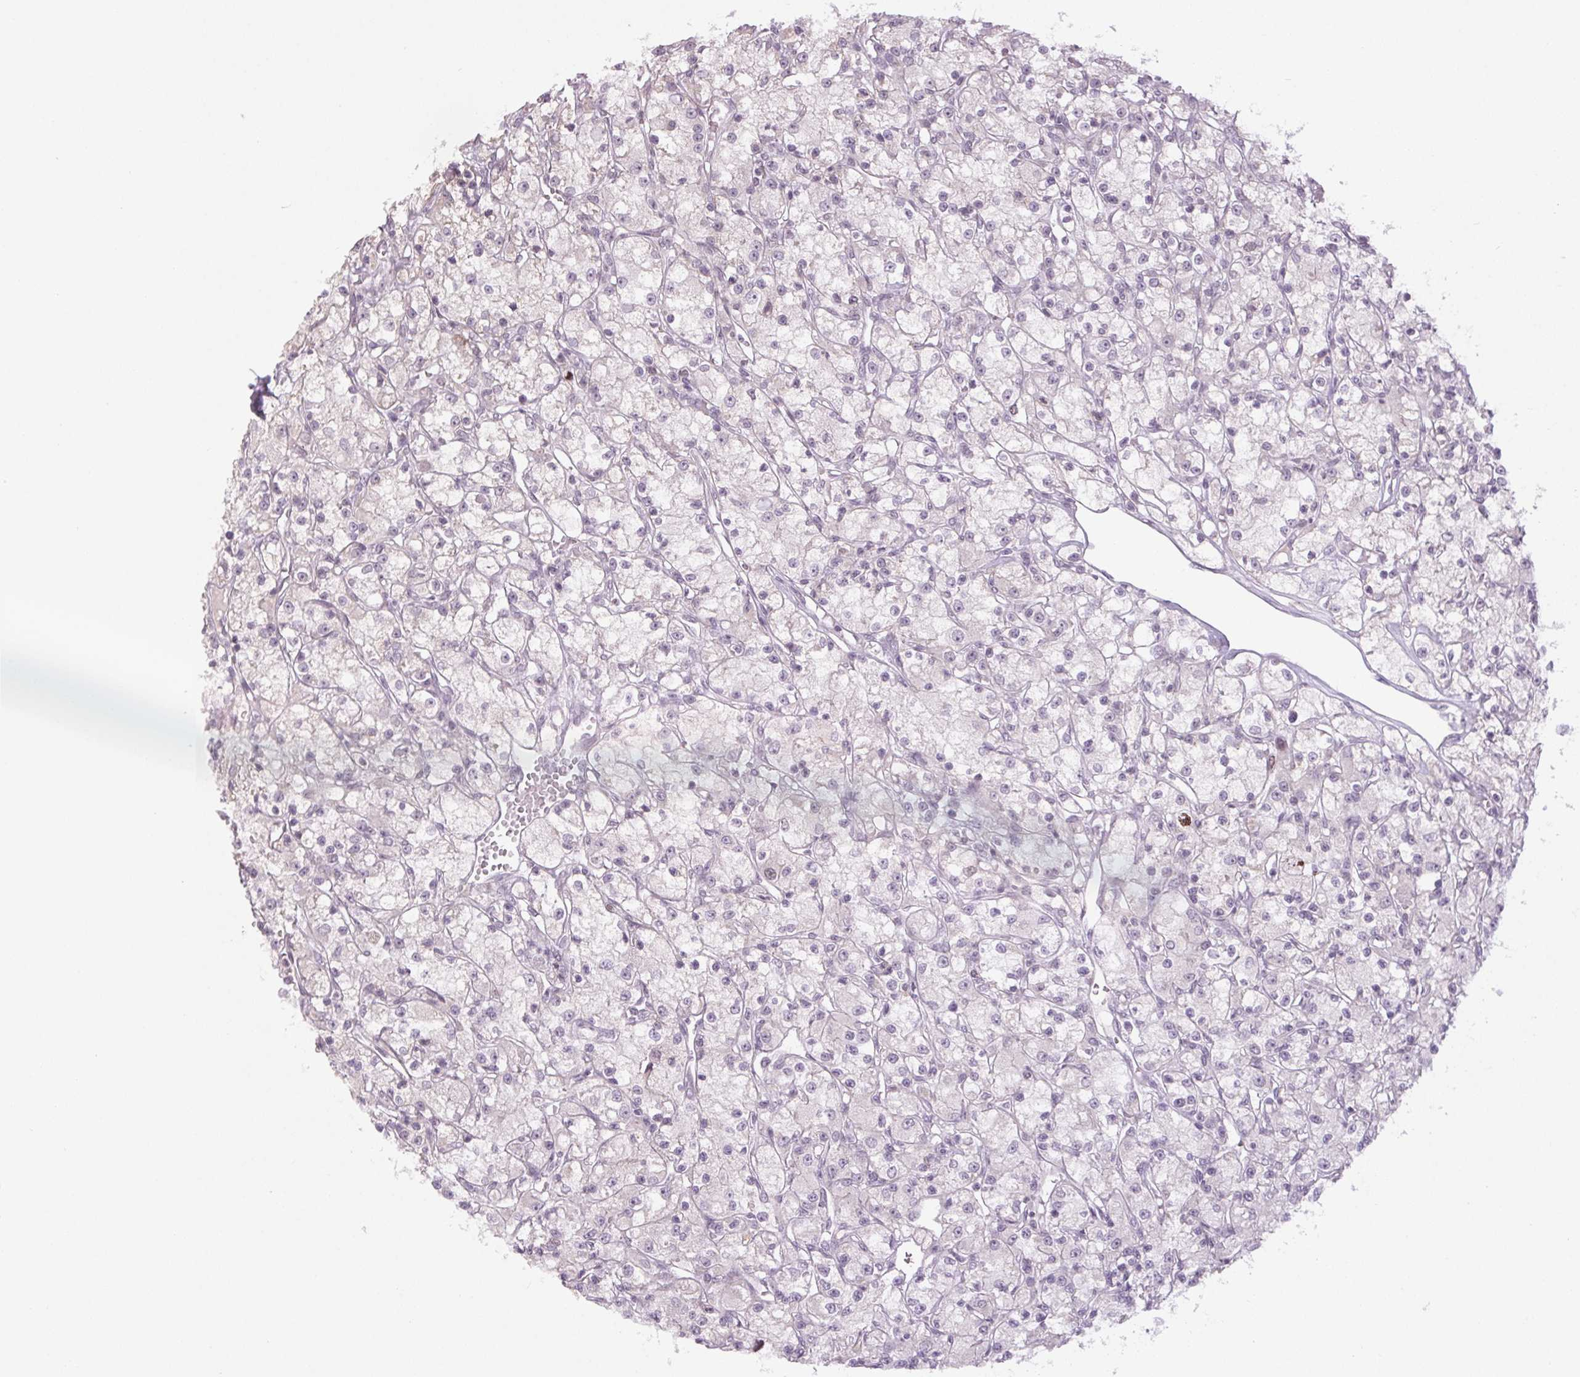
{"staining": {"intensity": "negative", "quantity": "none", "location": "none"}, "tissue": "renal cancer", "cell_type": "Tumor cells", "image_type": "cancer", "snomed": [{"axis": "morphology", "description": "Adenocarcinoma, NOS"}, {"axis": "topography", "description": "Kidney"}], "caption": "Tumor cells are negative for brown protein staining in renal cancer.", "gene": "SMIM6", "patient": {"sex": "female", "age": 59}}